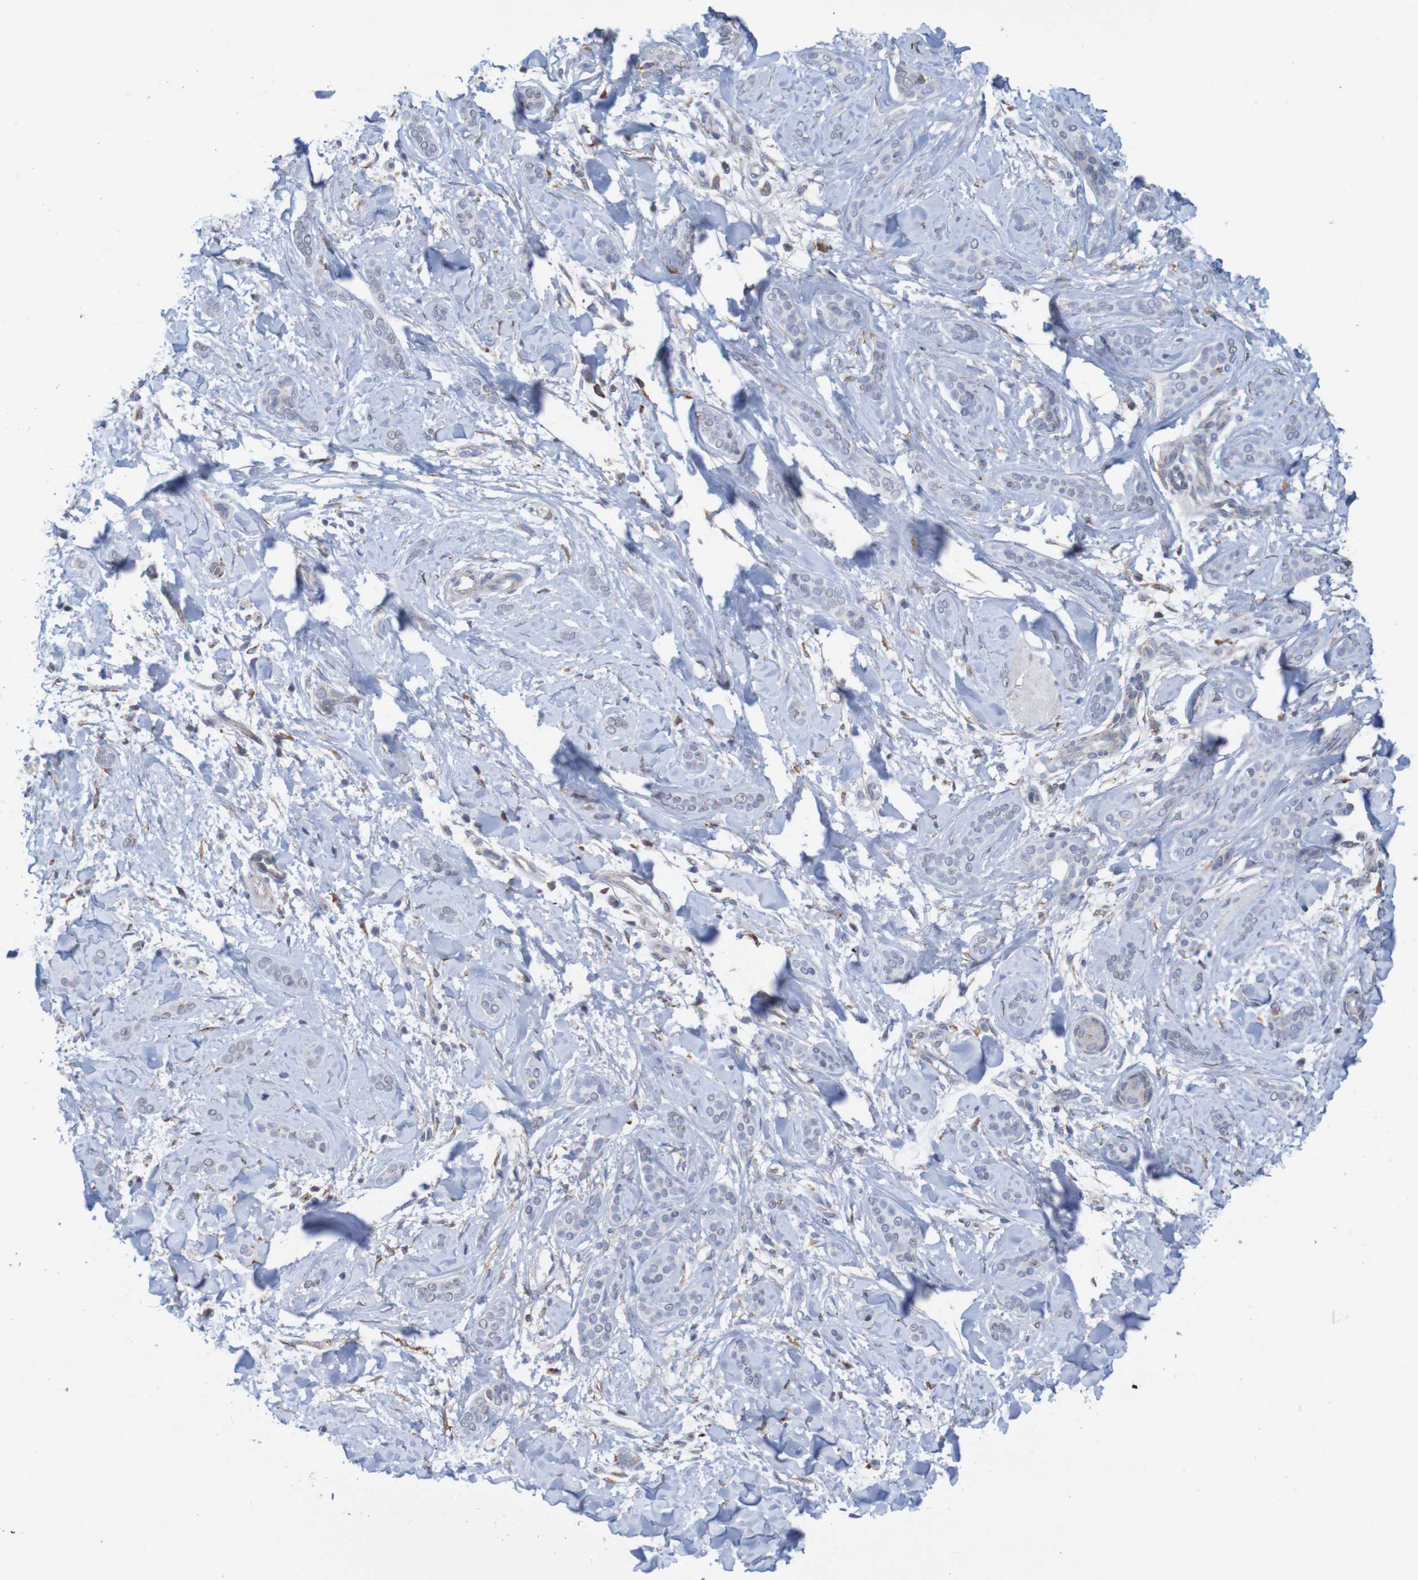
{"staining": {"intensity": "negative", "quantity": "none", "location": "none"}, "tissue": "skin cancer", "cell_type": "Tumor cells", "image_type": "cancer", "snomed": [{"axis": "morphology", "description": "Basal cell carcinoma"}, {"axis": "morphology", "description": "Adnexal tumor, benign"}, {"axis": "topography", "description": "Skin"}], "caption": "Image shows no significant protein expression in tumor cells of skin cancer.", "gene": "PDIA3", "patient": {"sex": "female", "age": 42}}